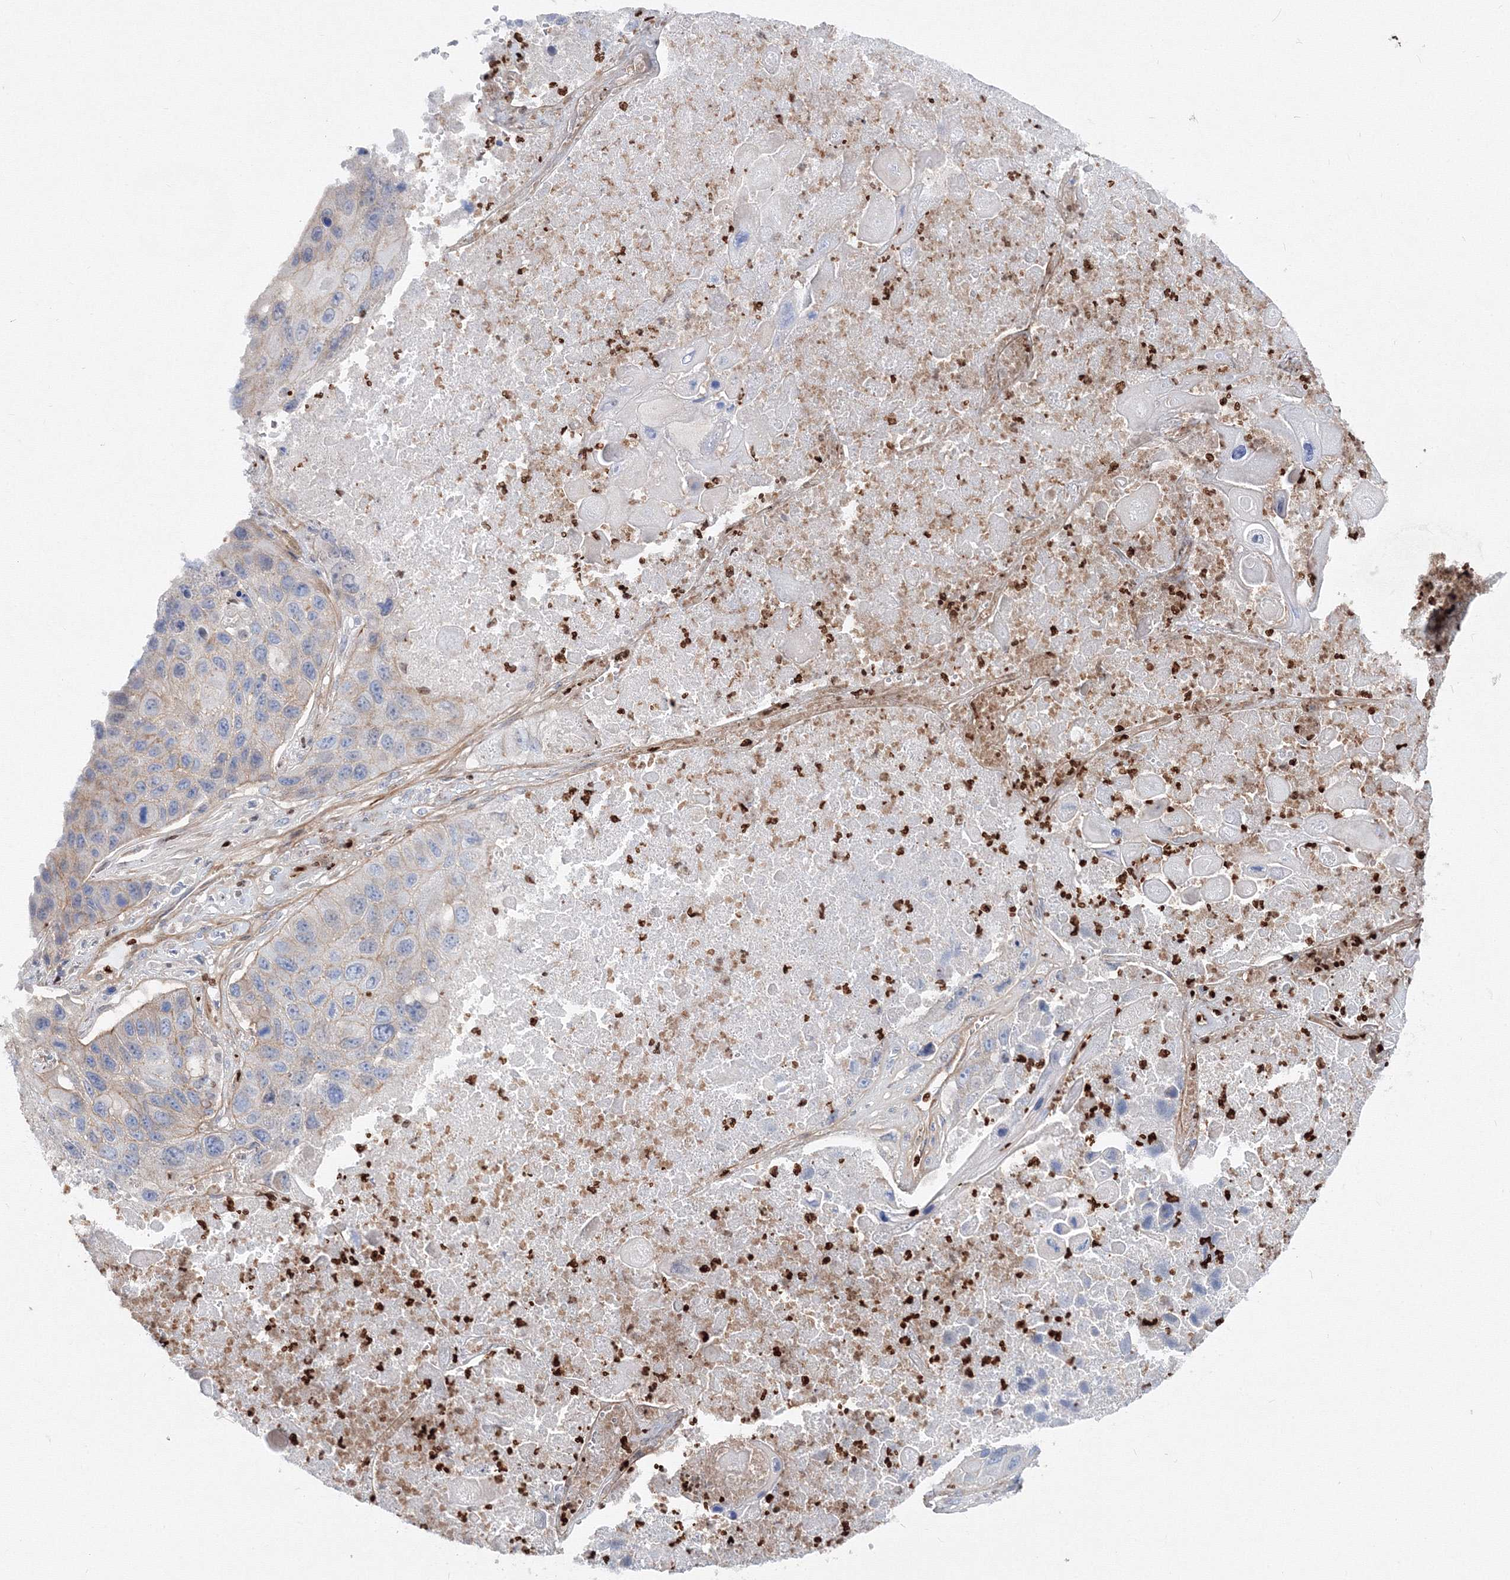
{"staining": {"intensity": "weak", "quantity": "<25%", "location": "cytoplasmic/membranous"}, "tissue": "lung cancer", "cell_type": "Tumor cells", "image_type": "cancer", "snomed": [{"axis": "morphology", "description": "Squamous cell carcinoma, NOS"}, {"axis": "topography", "description": "Lung"}], "caption": "Tumor cells are negative for brown protein staining in squamous cell carcinoma (lung).", "gene": "C11orf52", "patient": {"sex": "male", "age": 61}}